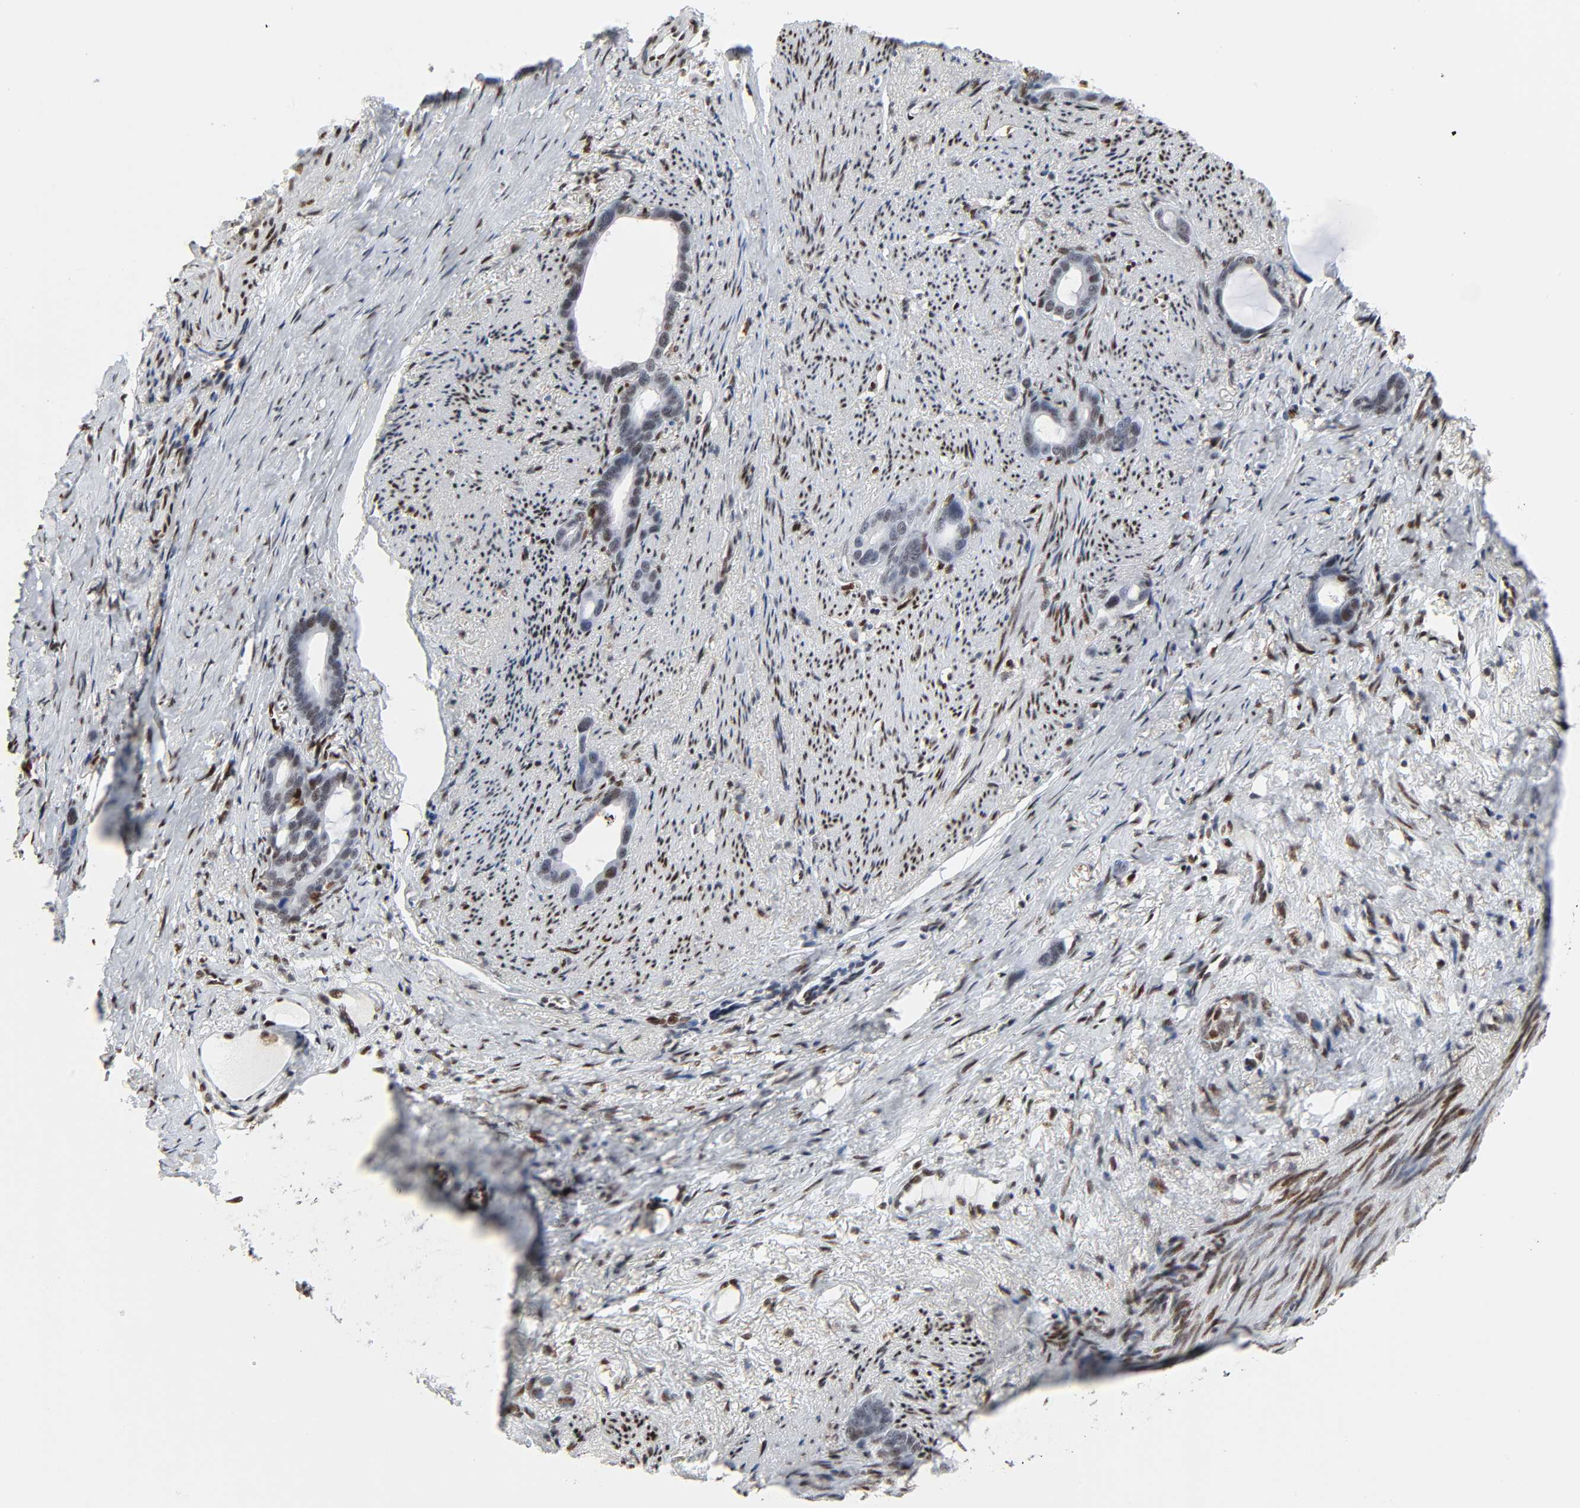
{"staining": {"intensity": "weak", "quantity": "25%-75%", "location": "nuclear"}, "tissue": "stomach cancer", "cell_type": "Tumor cells", "image_type": "cancer", "snomed": [{"axis": "morphology", "description": "Adenocarcinoma, NOS"}, {"axis": "topography", "description": "Stomach"}], "caption": "Immunohistochemistry histopathology image of human adenocarcinoma (stomach) stained for a protein (brown), which shows low levels of weak nuclear staining in about 25%-75% of tumor cells.", "gene": "WAS", "patient": {"sex": "female", "age": 75}}